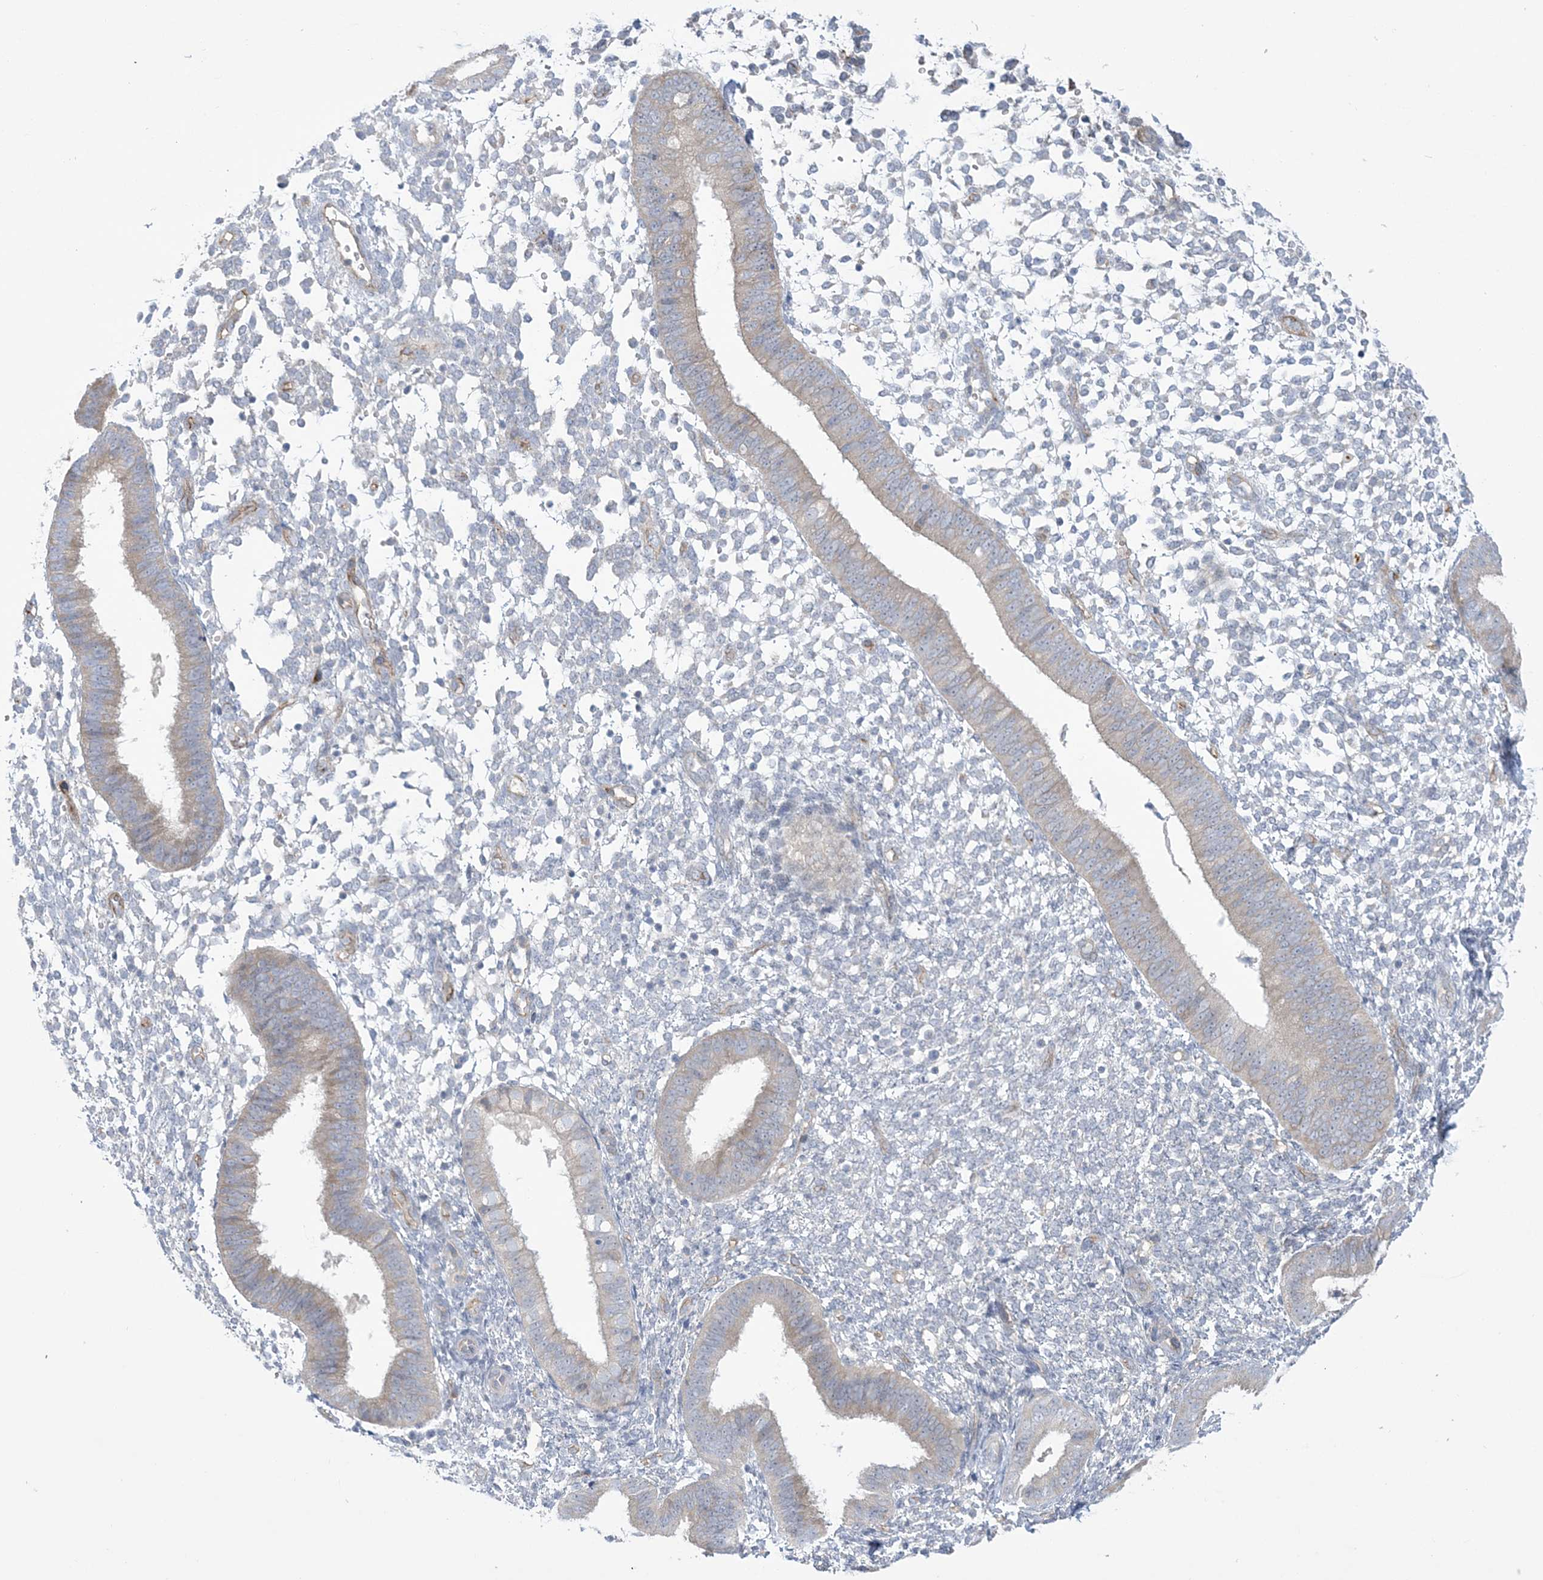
{"staining": {"intensity": "negative", "quantity": "none", "location": "none"}, "tissue": "endometrium", "cell_type": "Cells in endometrial stroma", "image_type": "normal", "snomed": [{"axis": "morphology", "description": "Normal tissue, NOS"}, {"axis": "topography", "description": "Uterus"}, {"axis": "topography", "description": "Endometrium"}], "caption": "Immunohistochemistry photomicrograph of benign endometrium: endometrium stained with DAB exhibits no significant protein expression in cells in endometrial stroma. The staining is performed using DAB (3,3'-diaminobenzidine) brown chromogen with nuclei counter-stained in using hematoxylin.", "gene": "FARSB", "patient": {"sex": "female", "age": 48}}